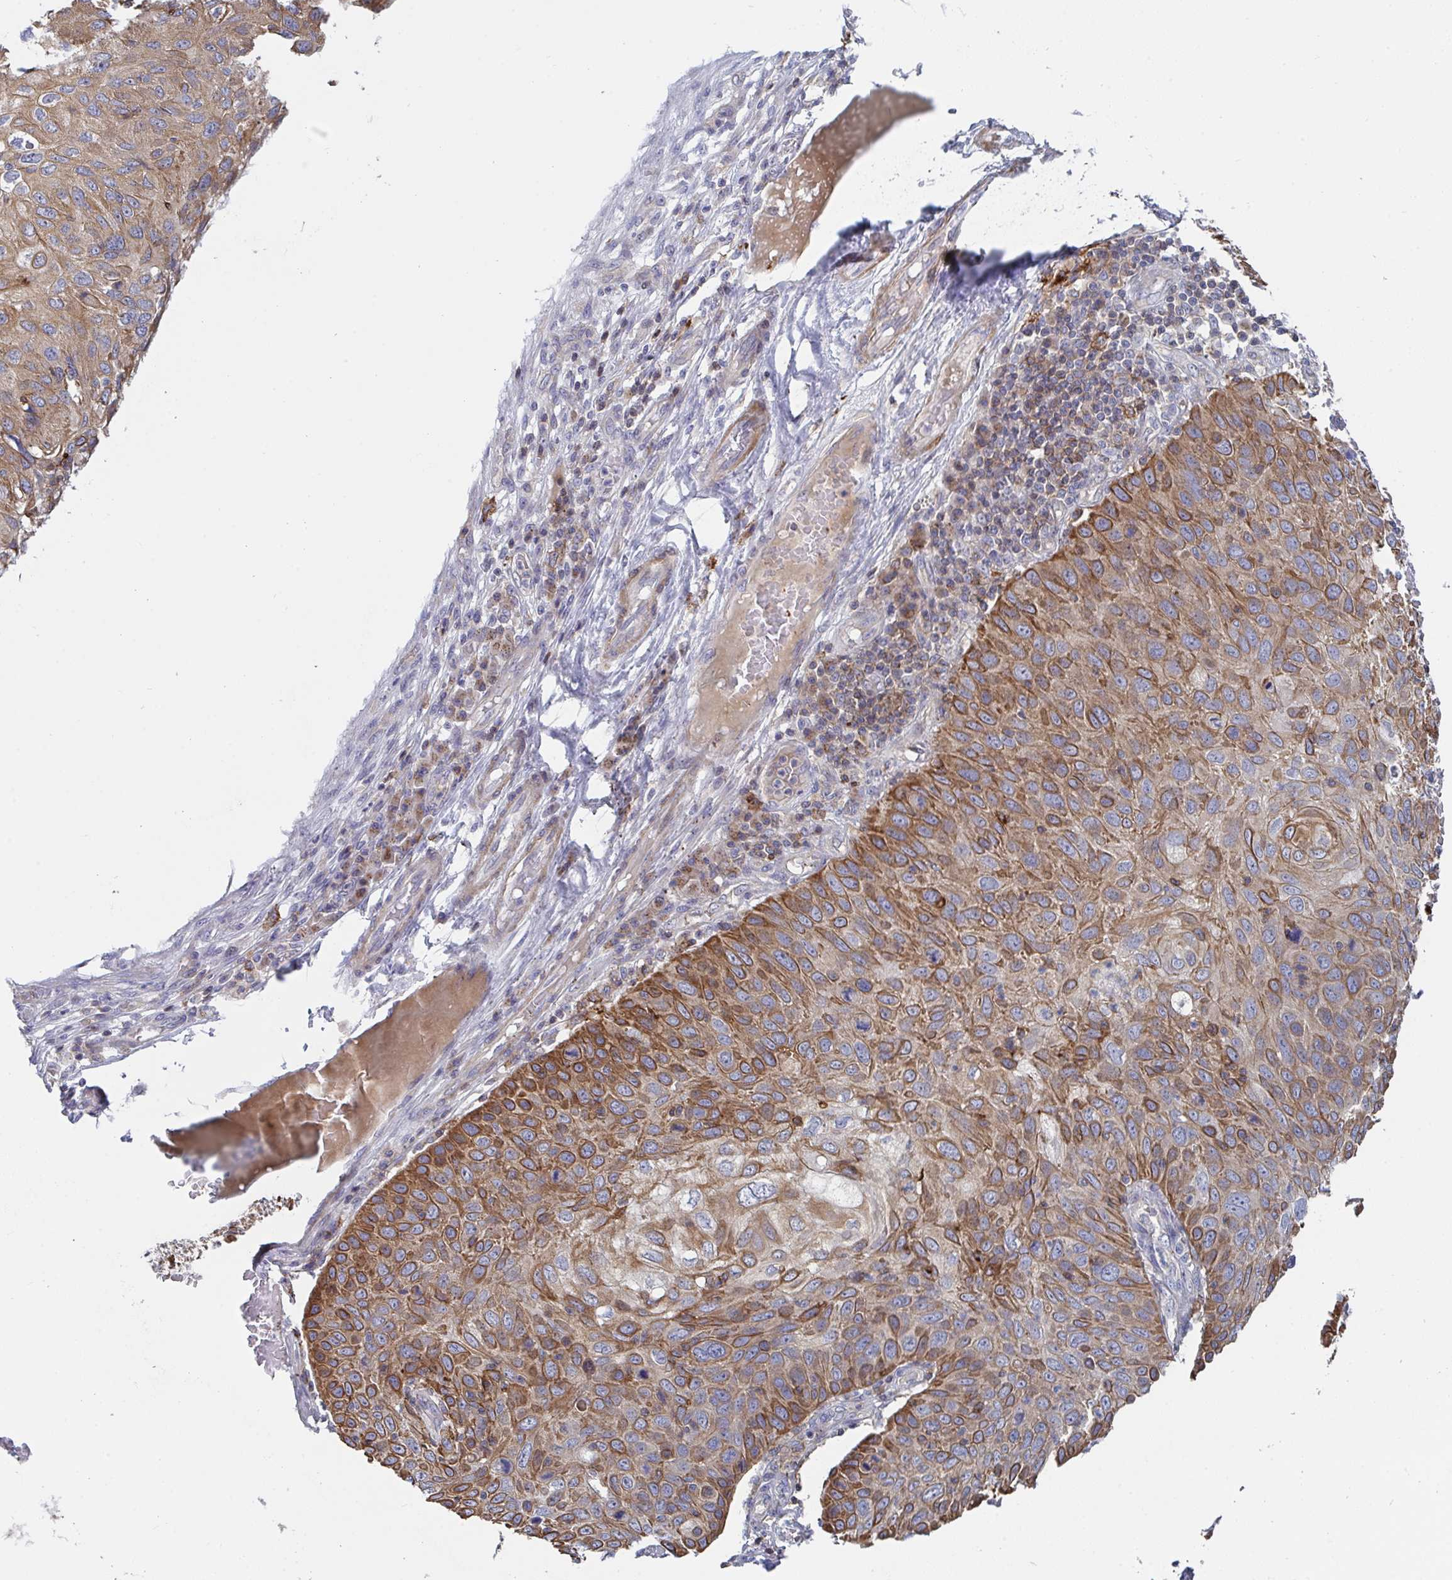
{"staining": {"intensity": "moderate", "quantity": ">75%", "location": "cytoplasmic/membranous"}, "tissue": "skin cancer", "cell_type": "Tumor cells", "image_type": "cancer", "snomed": [{"axis": "morphology", "description": "Squamous cell carcinoma, NOS"}, {"axis": "topography", "description": "Skin"}], "caption": "IHC staining of skin cancer, which demonstrates medium levels of moderate cytoplasmic/membranous expression in approximately >75% of tumor cells indicating moderate cytoplasmic/membranous protein staining. The staining was performed using DAB (brown) for protein detection and nuclei were counterstained in hematoxylin (blue).", "gene": "FRMD3", "patient": {"sex": "male", "age": 87}}